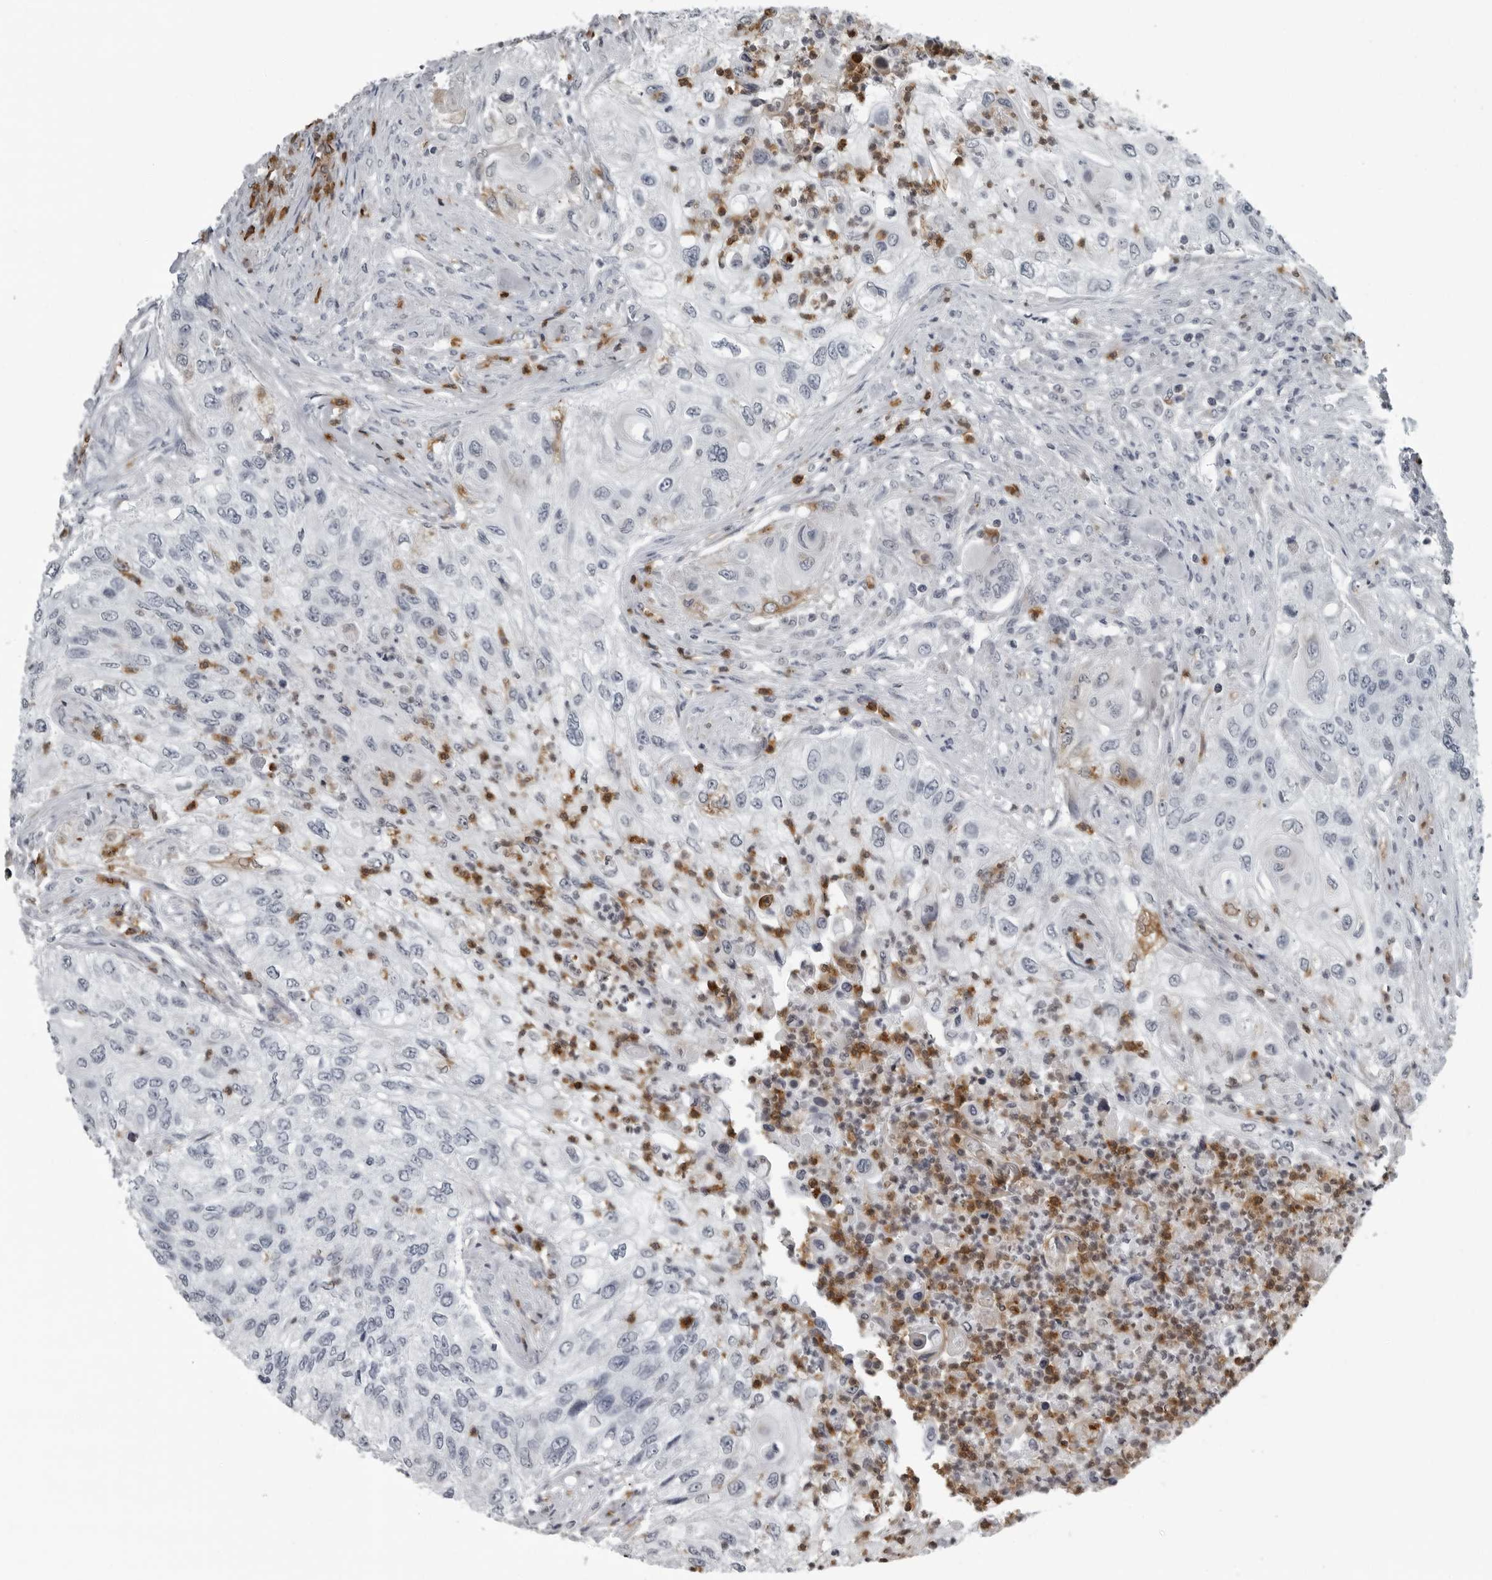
{"staining": {"intensity": "negative", "quantity": "none", "location": "none"}, "tissue": "urothelial cancer", "cell_type": "Tumor cells", "image_type": "cancer", "snomed": [{"axis": "morphology", "description": "Urothelial carcinoma, High grade"}, {"axis": "topography", "description": "Urinary bladder"}], "caption": "This is a image of IHC staining of high-grade urothelial carcinoma, which shows no expression in tumor cells. (Stains: DAB IHC with hematoxylin counter stain, Microscopy: brightfield microscopy at high magnification).", "gene": "RTCA", "patient": {"sex": "female", "age": 60}}